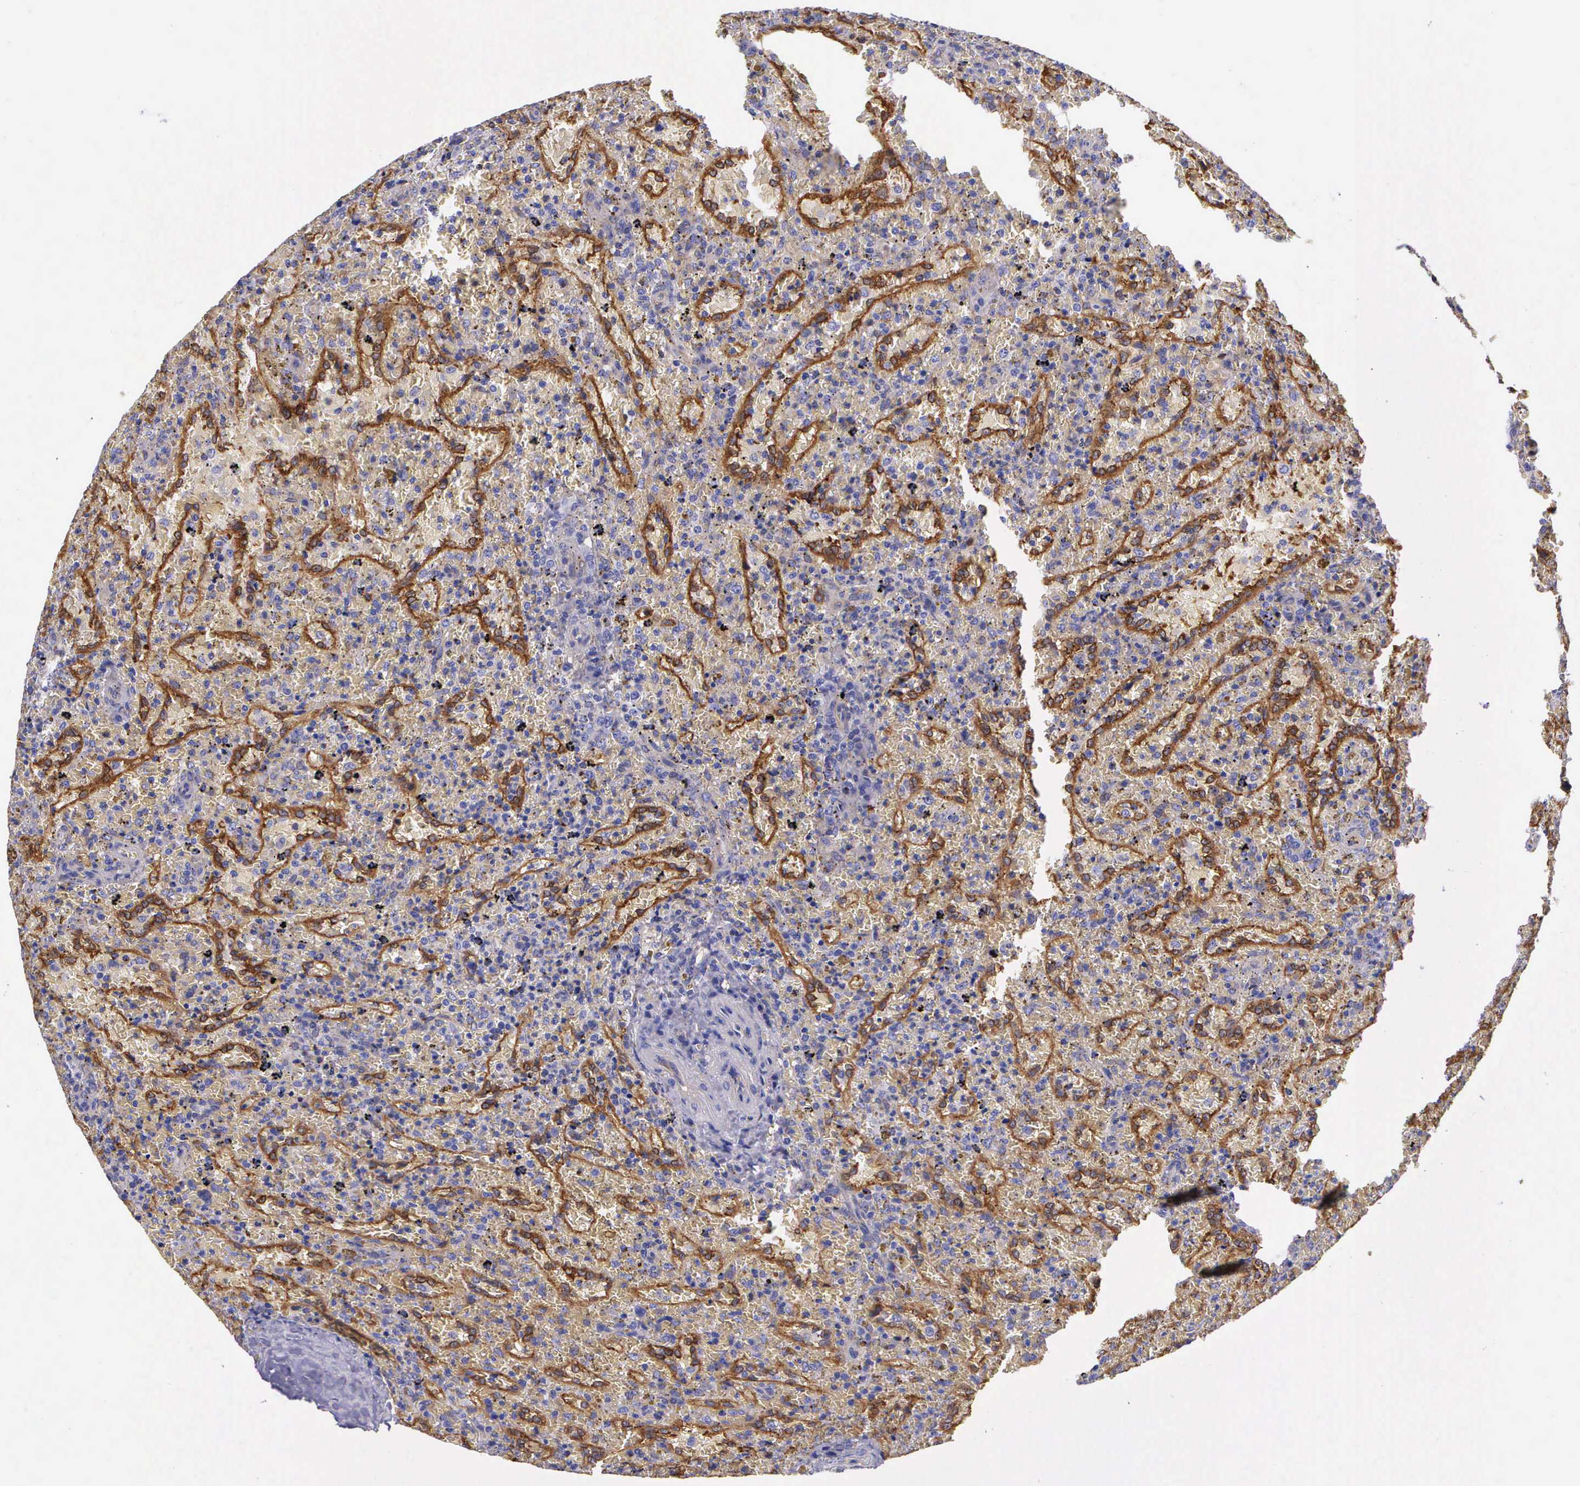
{"staining": {"intensity": "negative", "quantity": "none", "location": "none"}, "tissue": "lymphoma", "cell_type": "Tumor cells", "image_type": "cancer", "snomed": [{"axis": "morphology", "description": "Malignant lymphoma, non-Hodgkin's type, High grade"}, {"axis": "topography", "description": "Spleen"}, {"axis": "topography", "description": "Lymph node"}], "caption": "The micrograph displays no significant positivity in tumor cells of high-grade malignant lymphoma, non-Hodgkin's type.", "gene": "BCAR1", "patient": {"sex": "female", "age": 70}}